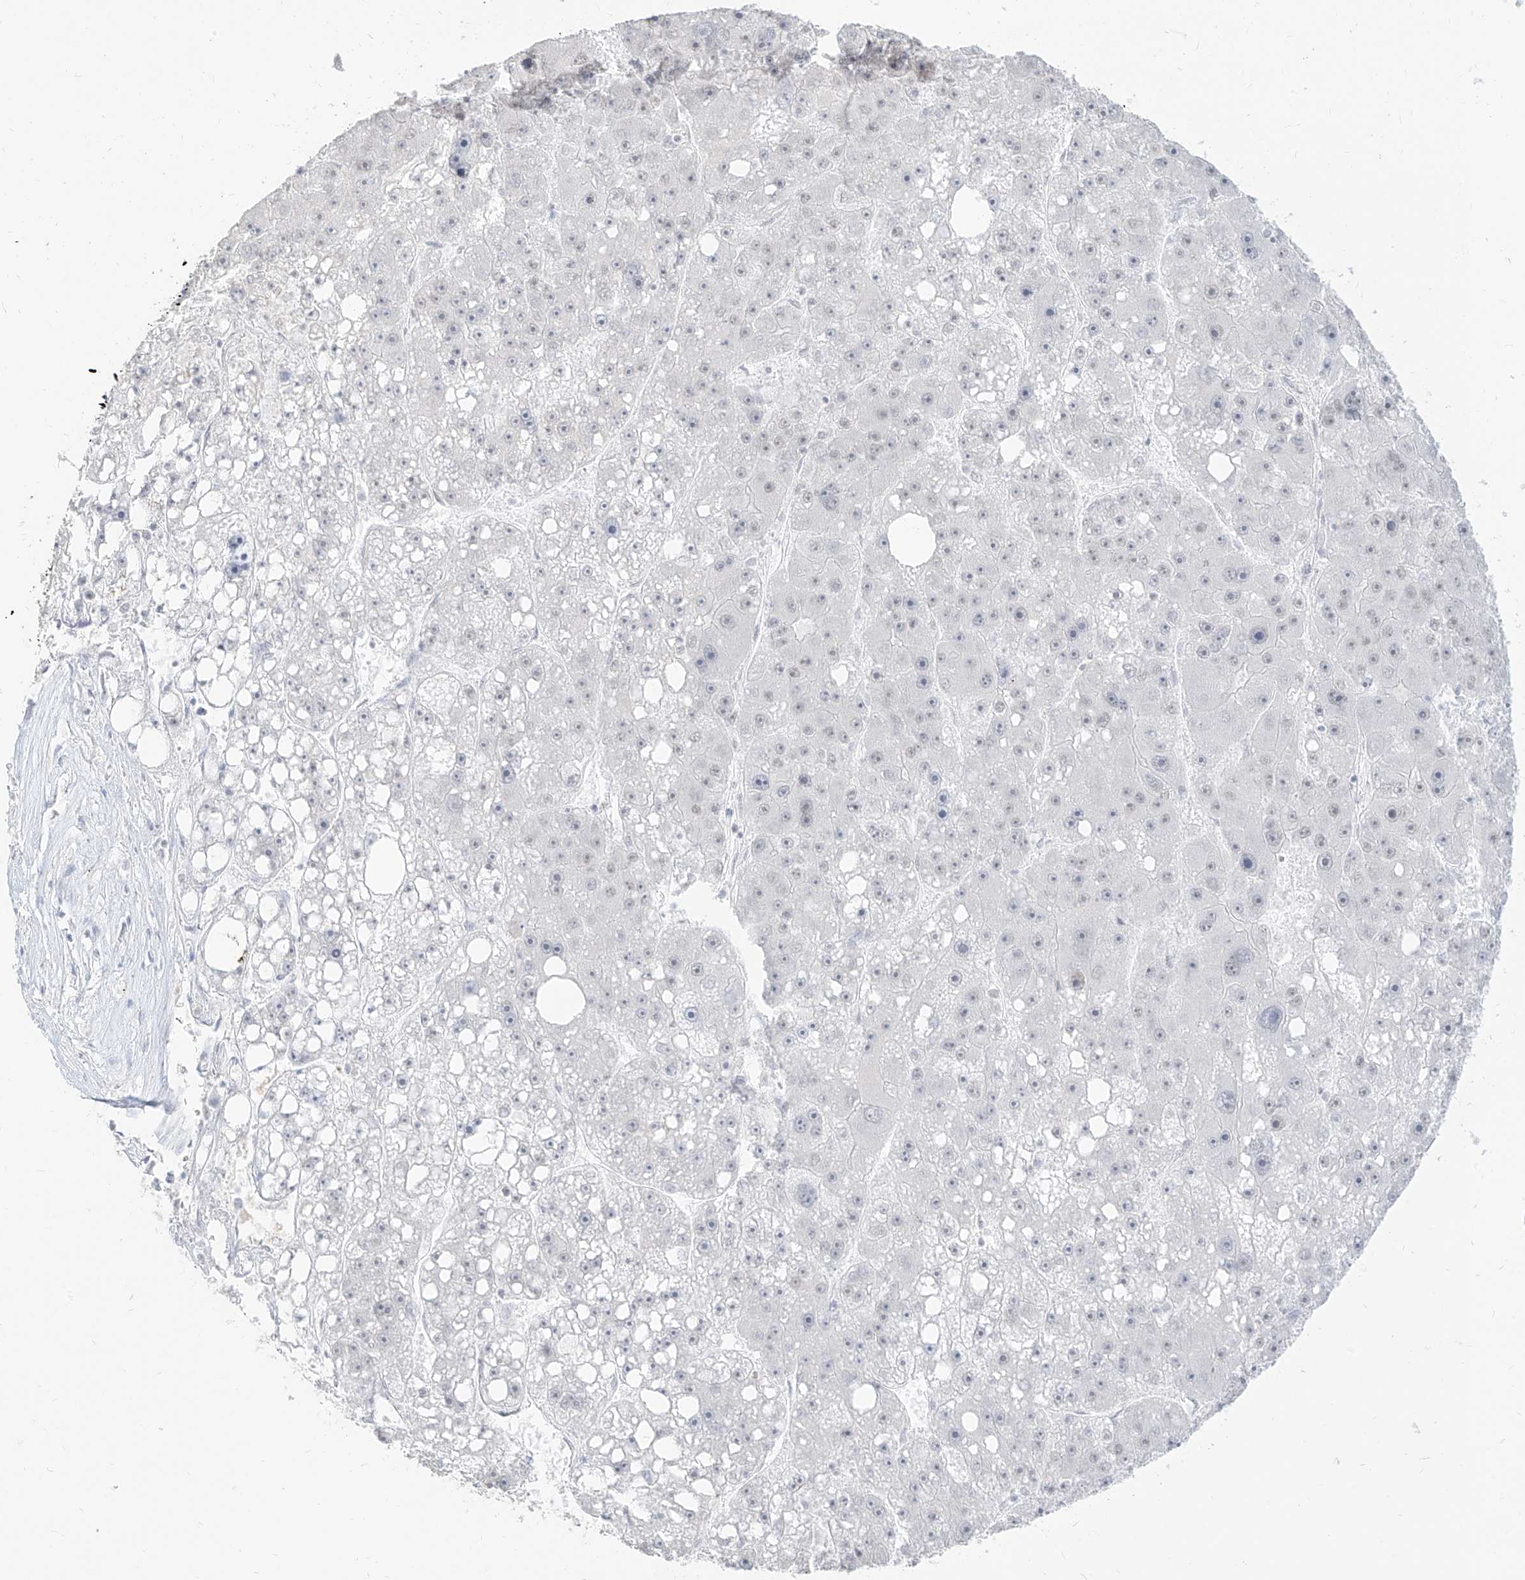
{"staining": {"intensity": "negative", "quantity": "none", "location": "none"}, "tissue": "liver cancer", "cell_type": "Tumor cells", "image_type": "cancer", "snomed": [{"axis": "morphology", "description": "Carcinoma, Hepatocellular, NOS"}, {"axis": "topography", "description": "Liver"}], "caption": "DAB (3,3'-diaminobenzidine) immunohistochemical staining of hepatocellular carcinoma (liver) demonstrates no significant positivity in tumor cells.", "gene": "SUPT5H", "patient": {"sex": "female", "age": 61}}